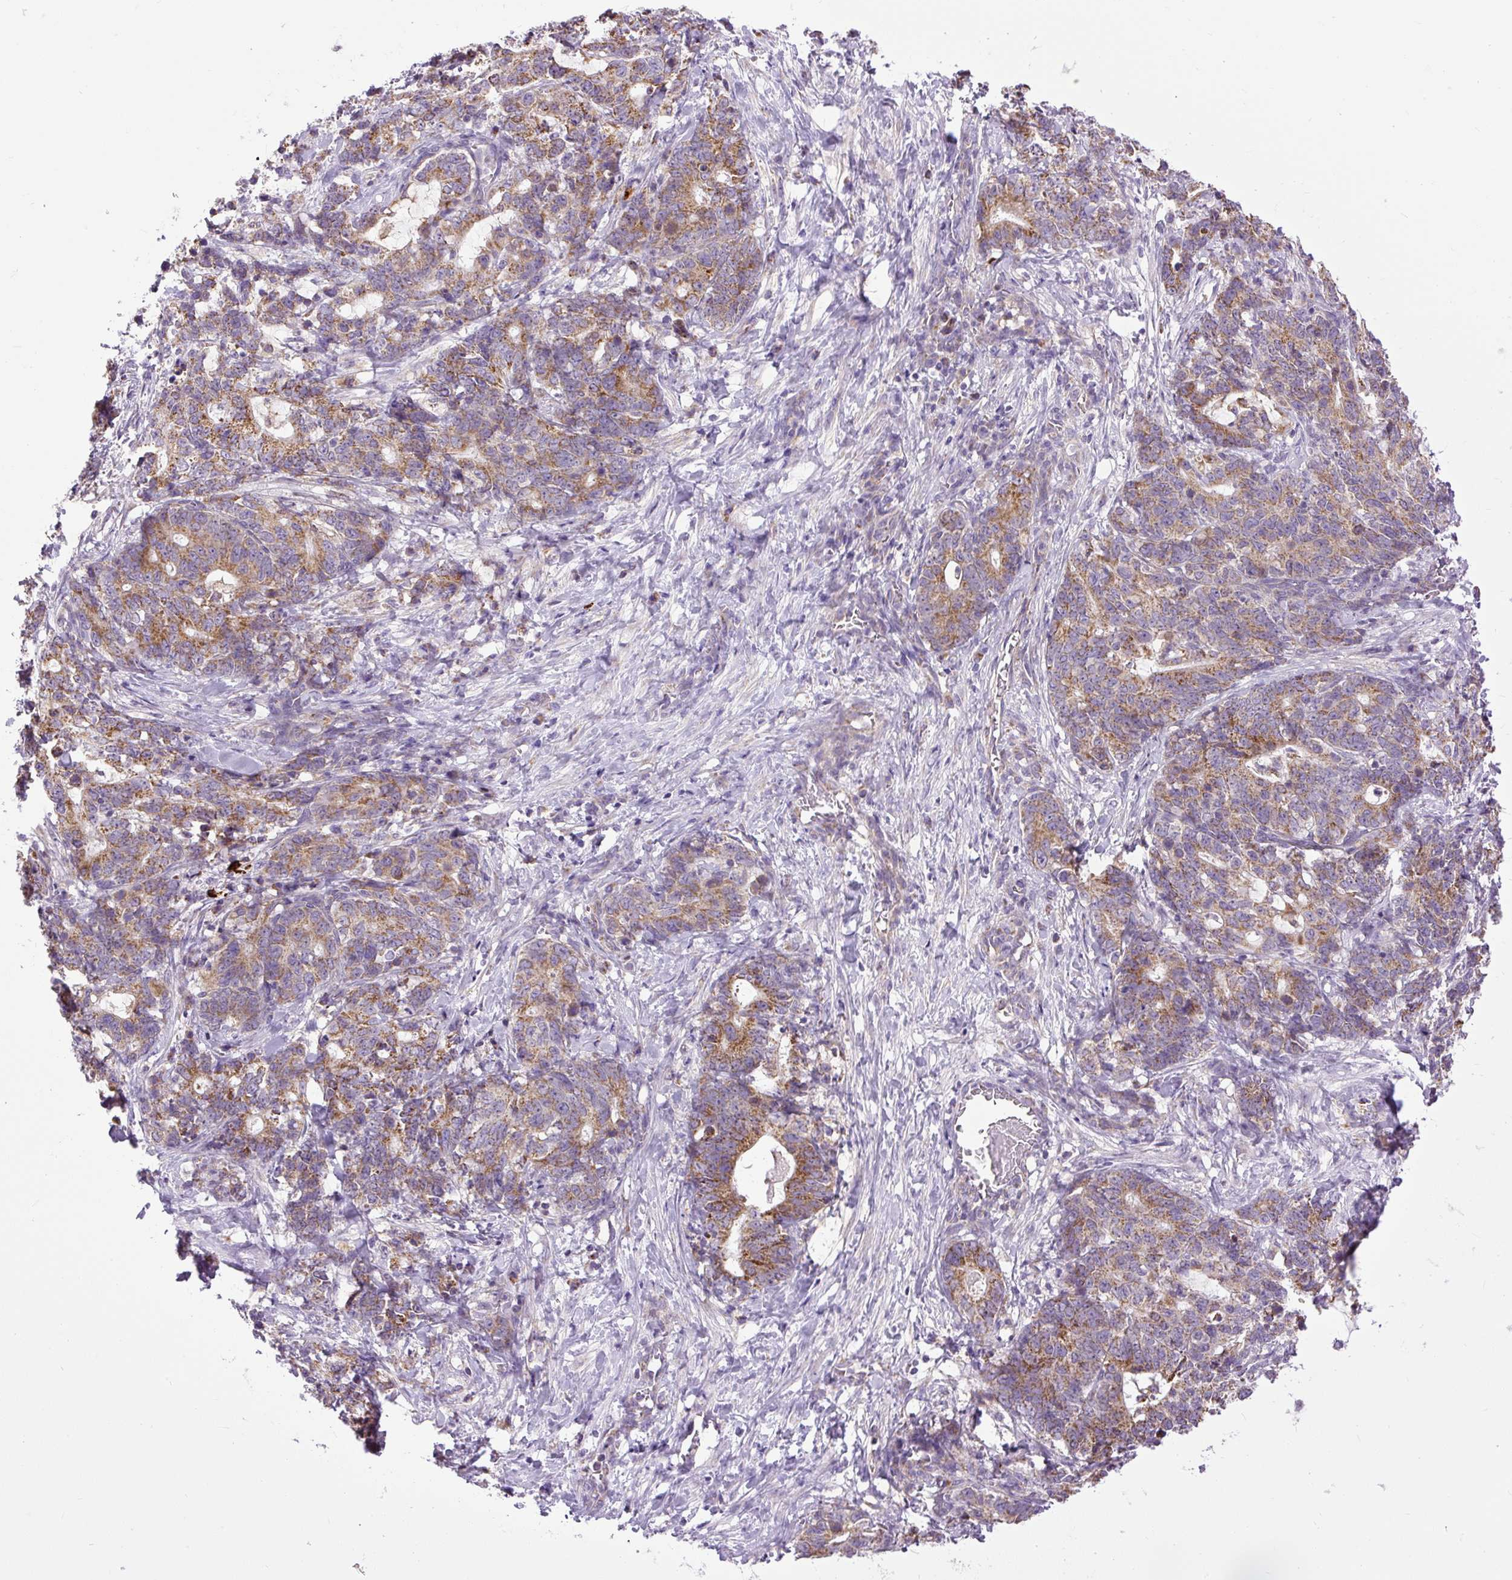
{"staining": {"intensity": "moderate", "quantity": "25%-75%", "location": "cytoplasmic/membranous"}, "tissue": "stomach cancer", "cell_type": "Tumor cells", "image_type": "cancer", "snomed": [{"axis": "morphology", "description": "Normal tissue, NOS"}, {"axis": "morphology", "description": "Adenocarcinoma, NOS"}, {"axis": "topography", "description": "Stomach"}], "caption": "Moderate cytoplasmic/membranous staining is present in about 25%-75% of tumor cells in adenocarcinoma (stomach). (brown staining indicates protein expression, while blue staining denotes nuclei).", "gene": "TM2D3", "patient": {"sex": "female", "age": 64}}